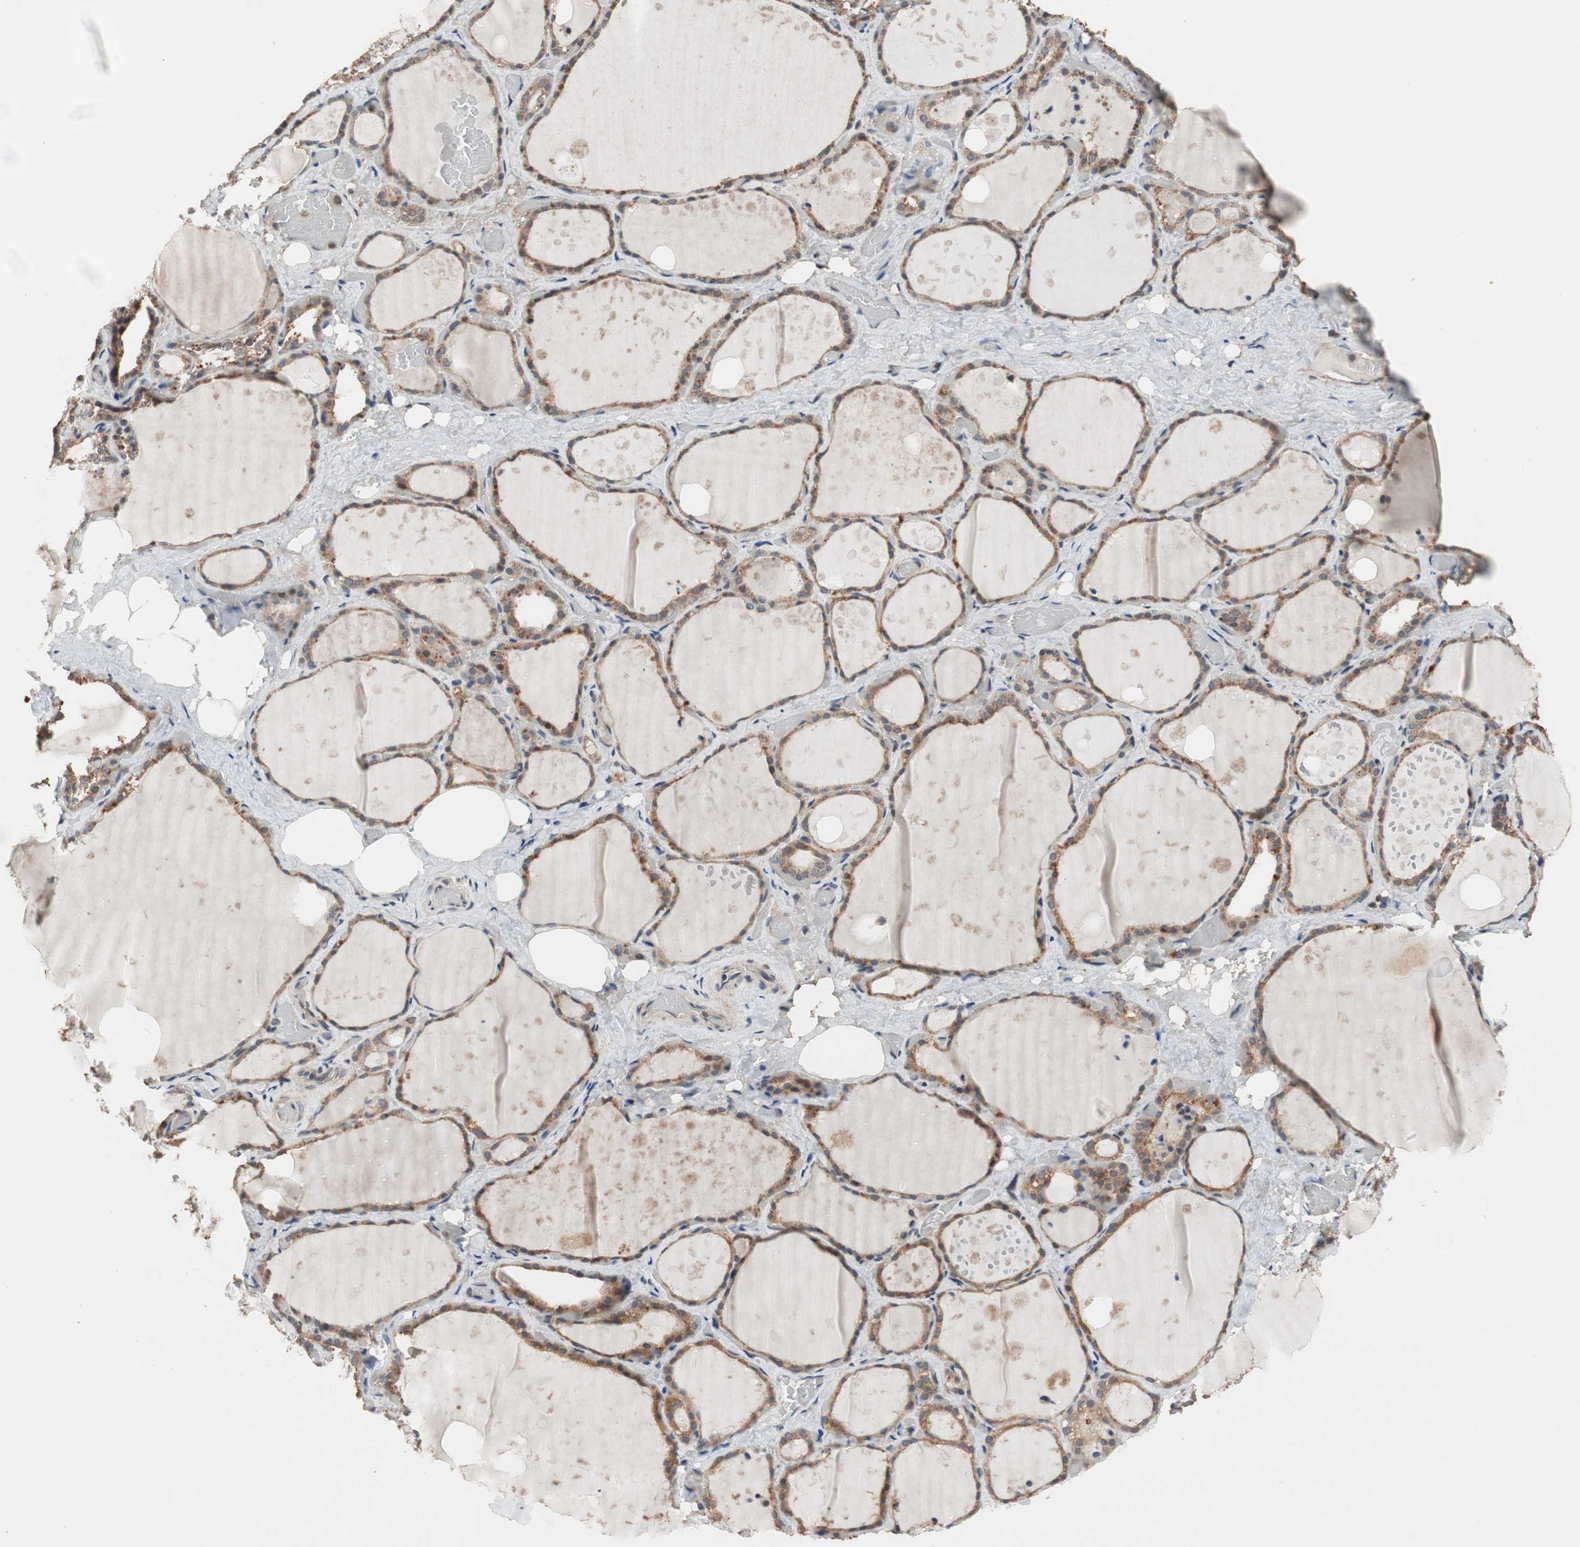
{"staining": {"intensity": "moderate", "quantity": ">75%", "location": "cytoplasmic/membranous"}, "tissue": "thyroid gland", "cell_type": "Glandular cells", "image_type": "normal", "snomed": [{"axis": "morphology", "description": "Normal tissue, NOS"}, {"axis": "topography", "description": "Thyroid gland"}], "caption": "DAB immunohistochemical staining of normal thyroid gland demonstrates moderate cytoplasmic/membranous protein expression in about >75% of glandular cells.", "gene": "MAP4K2", "patient": {"sex": "male", "age": 61}}